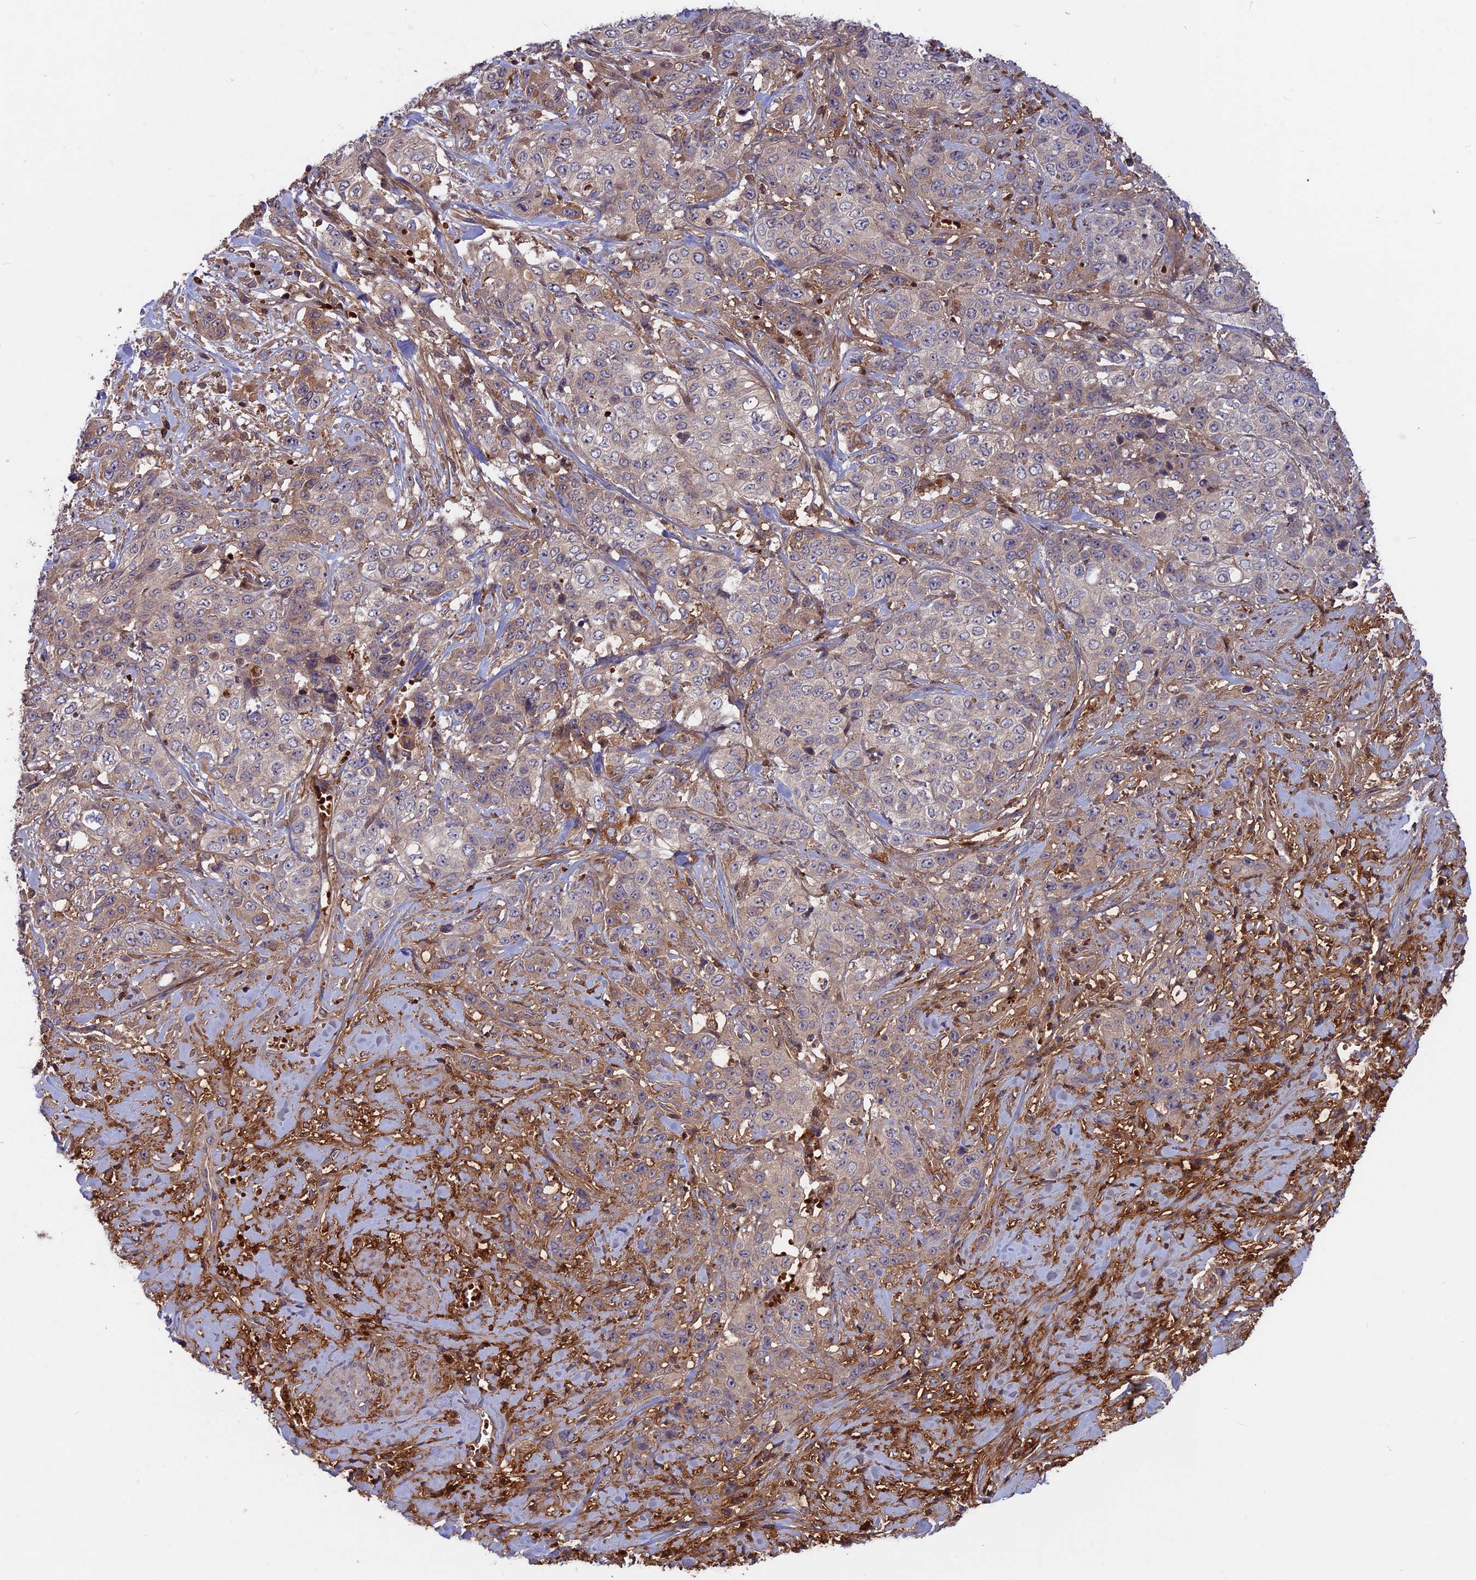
{"staining": {"intensity": "moderate", "quantity": "<25%", "location": "cytoplasmic/membranous"}, "tissue": "stomach cancer", "cell_type": "Tumor cells", "image_type": "cancer", "snomed": [{"axis": "morphology", "description": "Adenocarcinoma, NOS"}, {"axis": "topography", "description": "Stomach, upper"}], "caption": "Stomach cancer stained with a brown dye displays moderate cytoplasmic/membranous positive positivity in approximately <25% of tumor cells.", "gene": "CPNE7", "patient": {"sex": "male", "age": 62}}